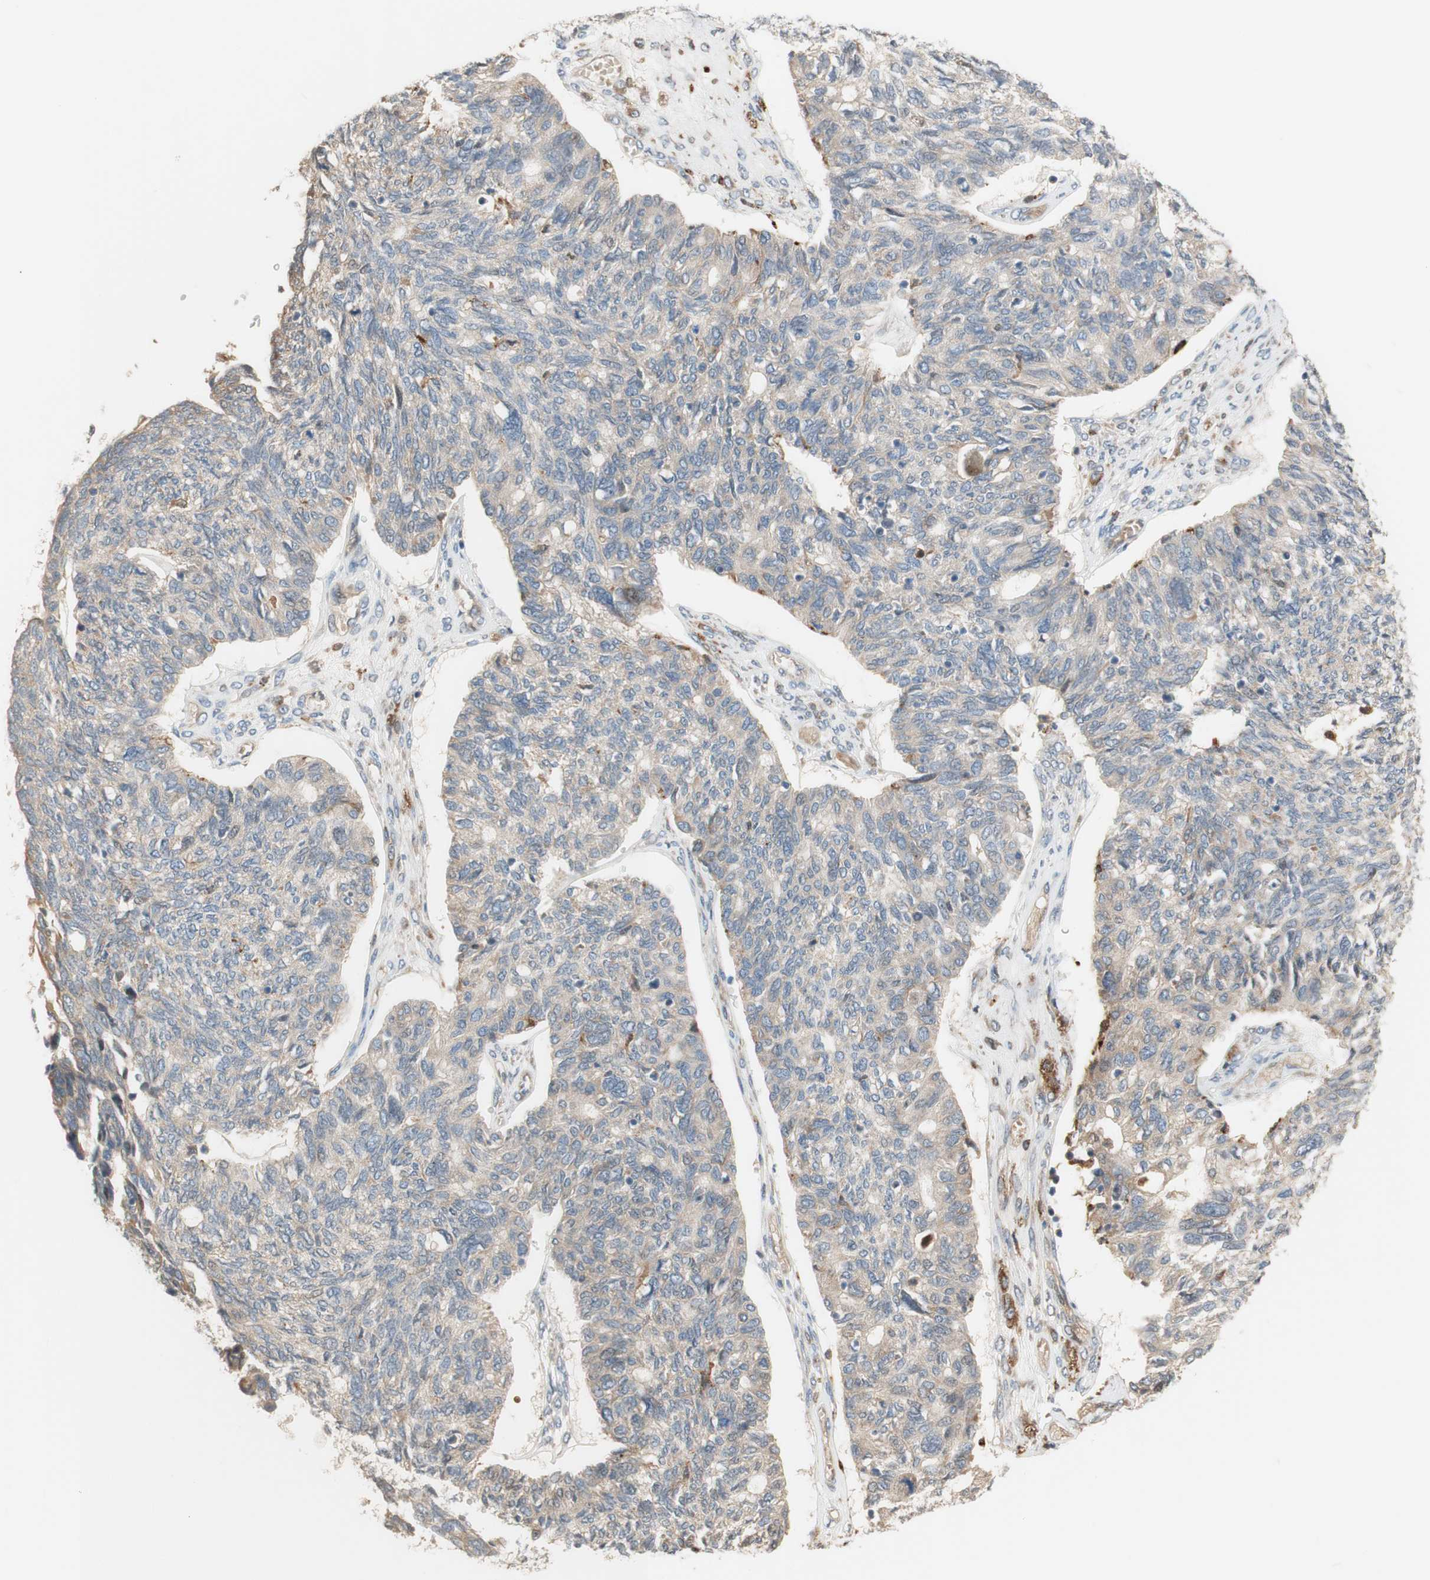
{"staining": {"intensity": "weak", "quantity": "<25%", "location": "cytoplasmic/membranous"}, "tissue": "ovarian cancer", "cell_type": "Tumor cells", "image_type": "cancer", "snomed": [{"axis": "morphology", "description": "Cystadenocarcinoma, serous, NOS"}, {"axis": "topography", "description": "Ovary"}], "caption": "DAB (3,3'-diaminobenzidine) immunohistochemical staining of human ovarian cancer demonstrates no significant positivity in tumor cells.", "gene": "PTPN21", "patient": {"sex": "female", "age": 79}}